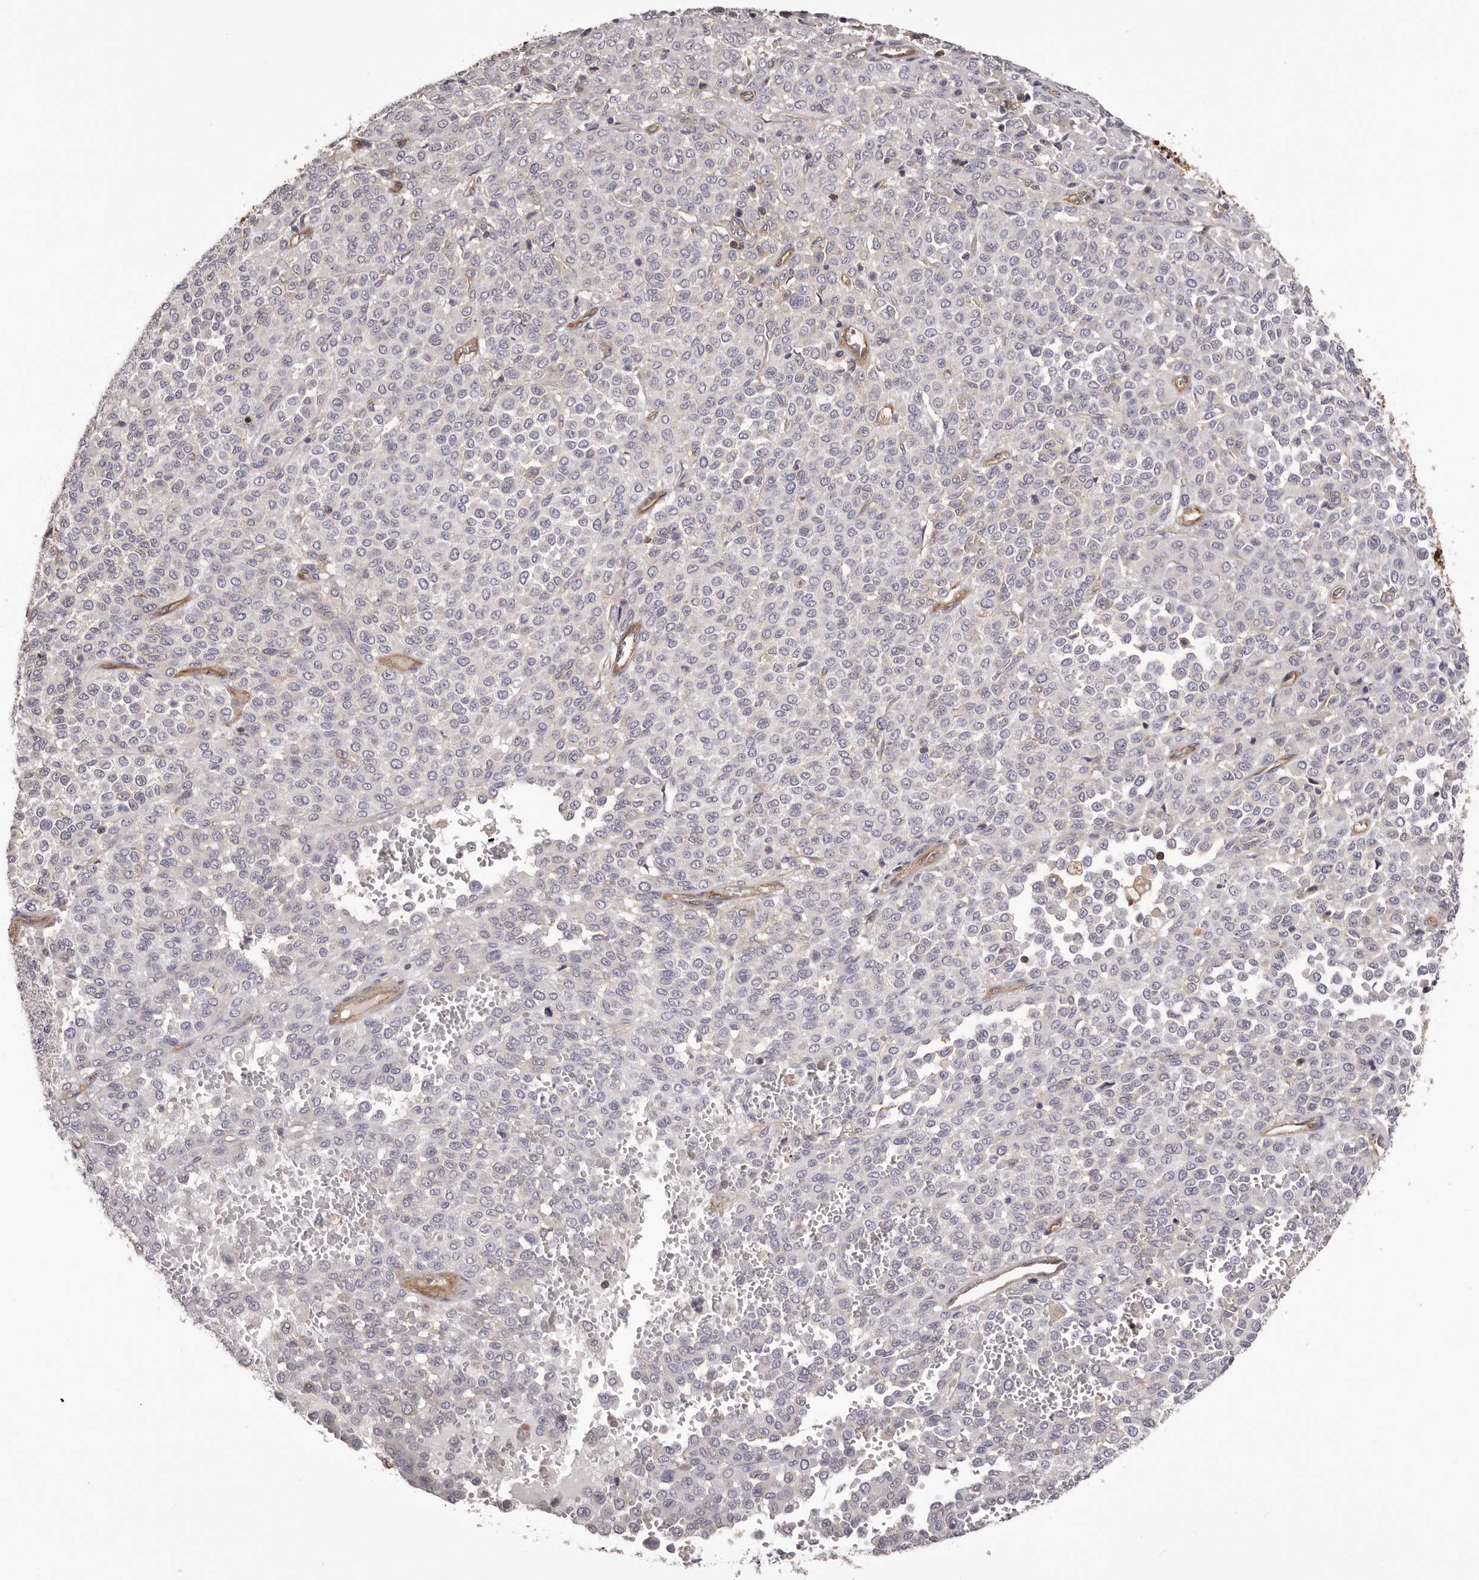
{"staining": {"intensity": "negative", "quantity": "none", "location": "none"}, "tissue": "melanoma", "cell_type": "Tumor cells", "image_type": "cancer", "snomed": [{"axis": "morphology", "description": "Malignant melanoma, Metastatic site"}, {"axis": "topography", "description": "Pancreas"}], "caption": "Melanoma stained for a protein using immunohistochemistry (IHC) demonstrates no staining tumor cells.", "gene": "DMRT2", "patient": {"sex": "female", "age": 30}}